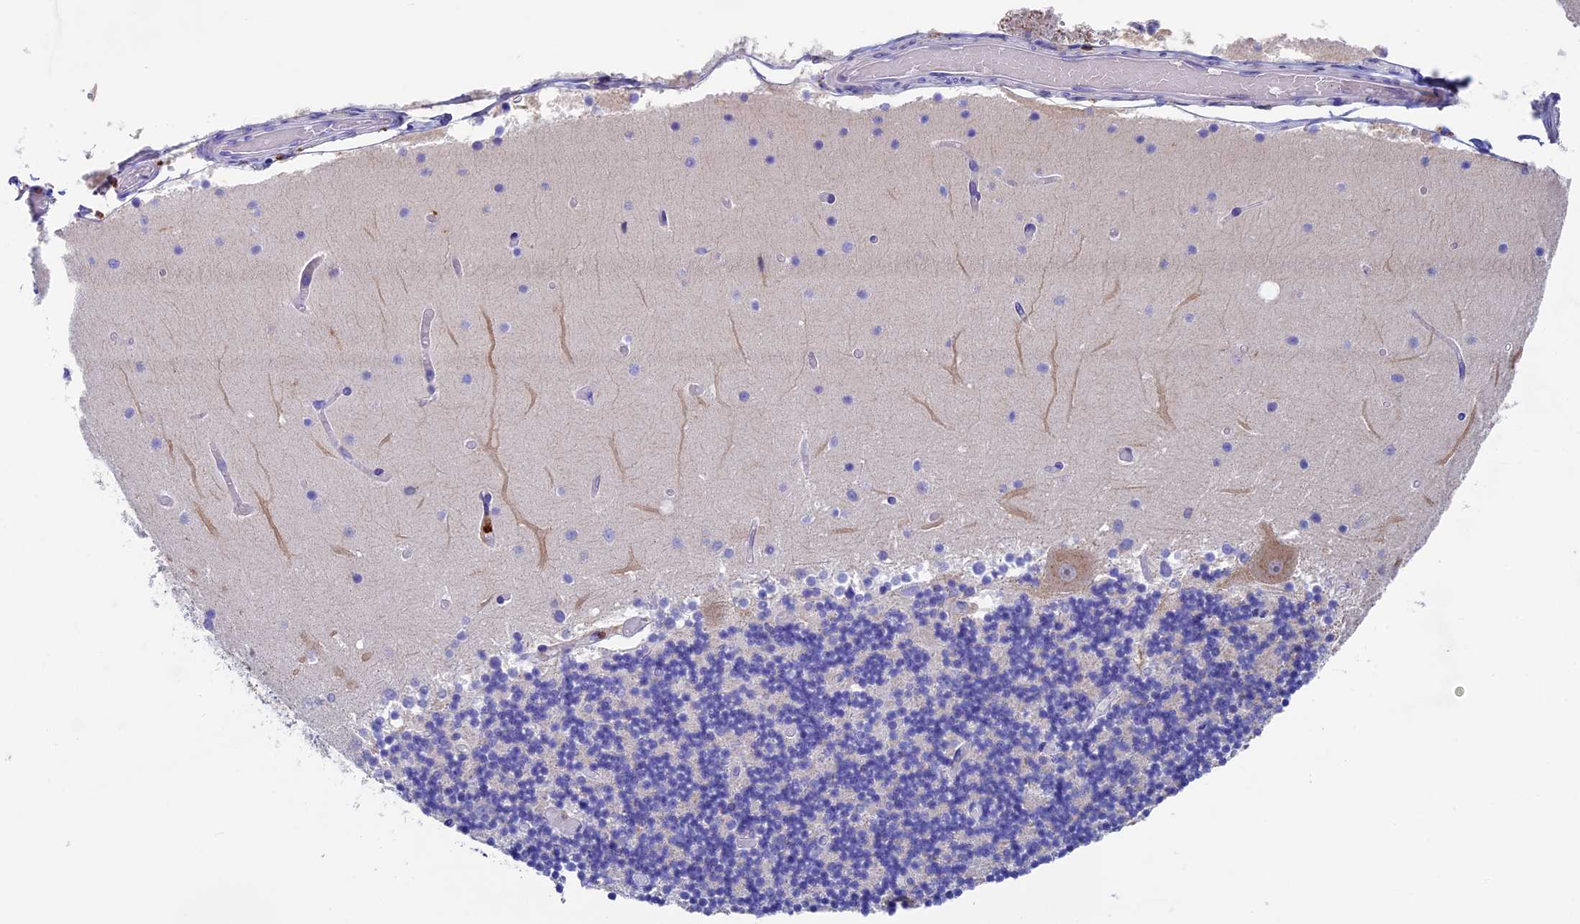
{"staining": {"intensity": "negative", "quantity": "none", "location": "none"}, "tissue": "cerebellum", "cell_type": "Cells in granular layer", "image_type": "normal", "snomed": [{"axis": "morphology", "description": "Normal tissue, NOS"}, {"axis": "topography", "description": "Cerebellum"}], "caption": "This is an immunohistochemistry (IHC) micrograph of normal human cerebellum. There is no staining in cells in granular layer.", "gene": "ADAT1", "patient": {"sex": "female", "age": 28}}